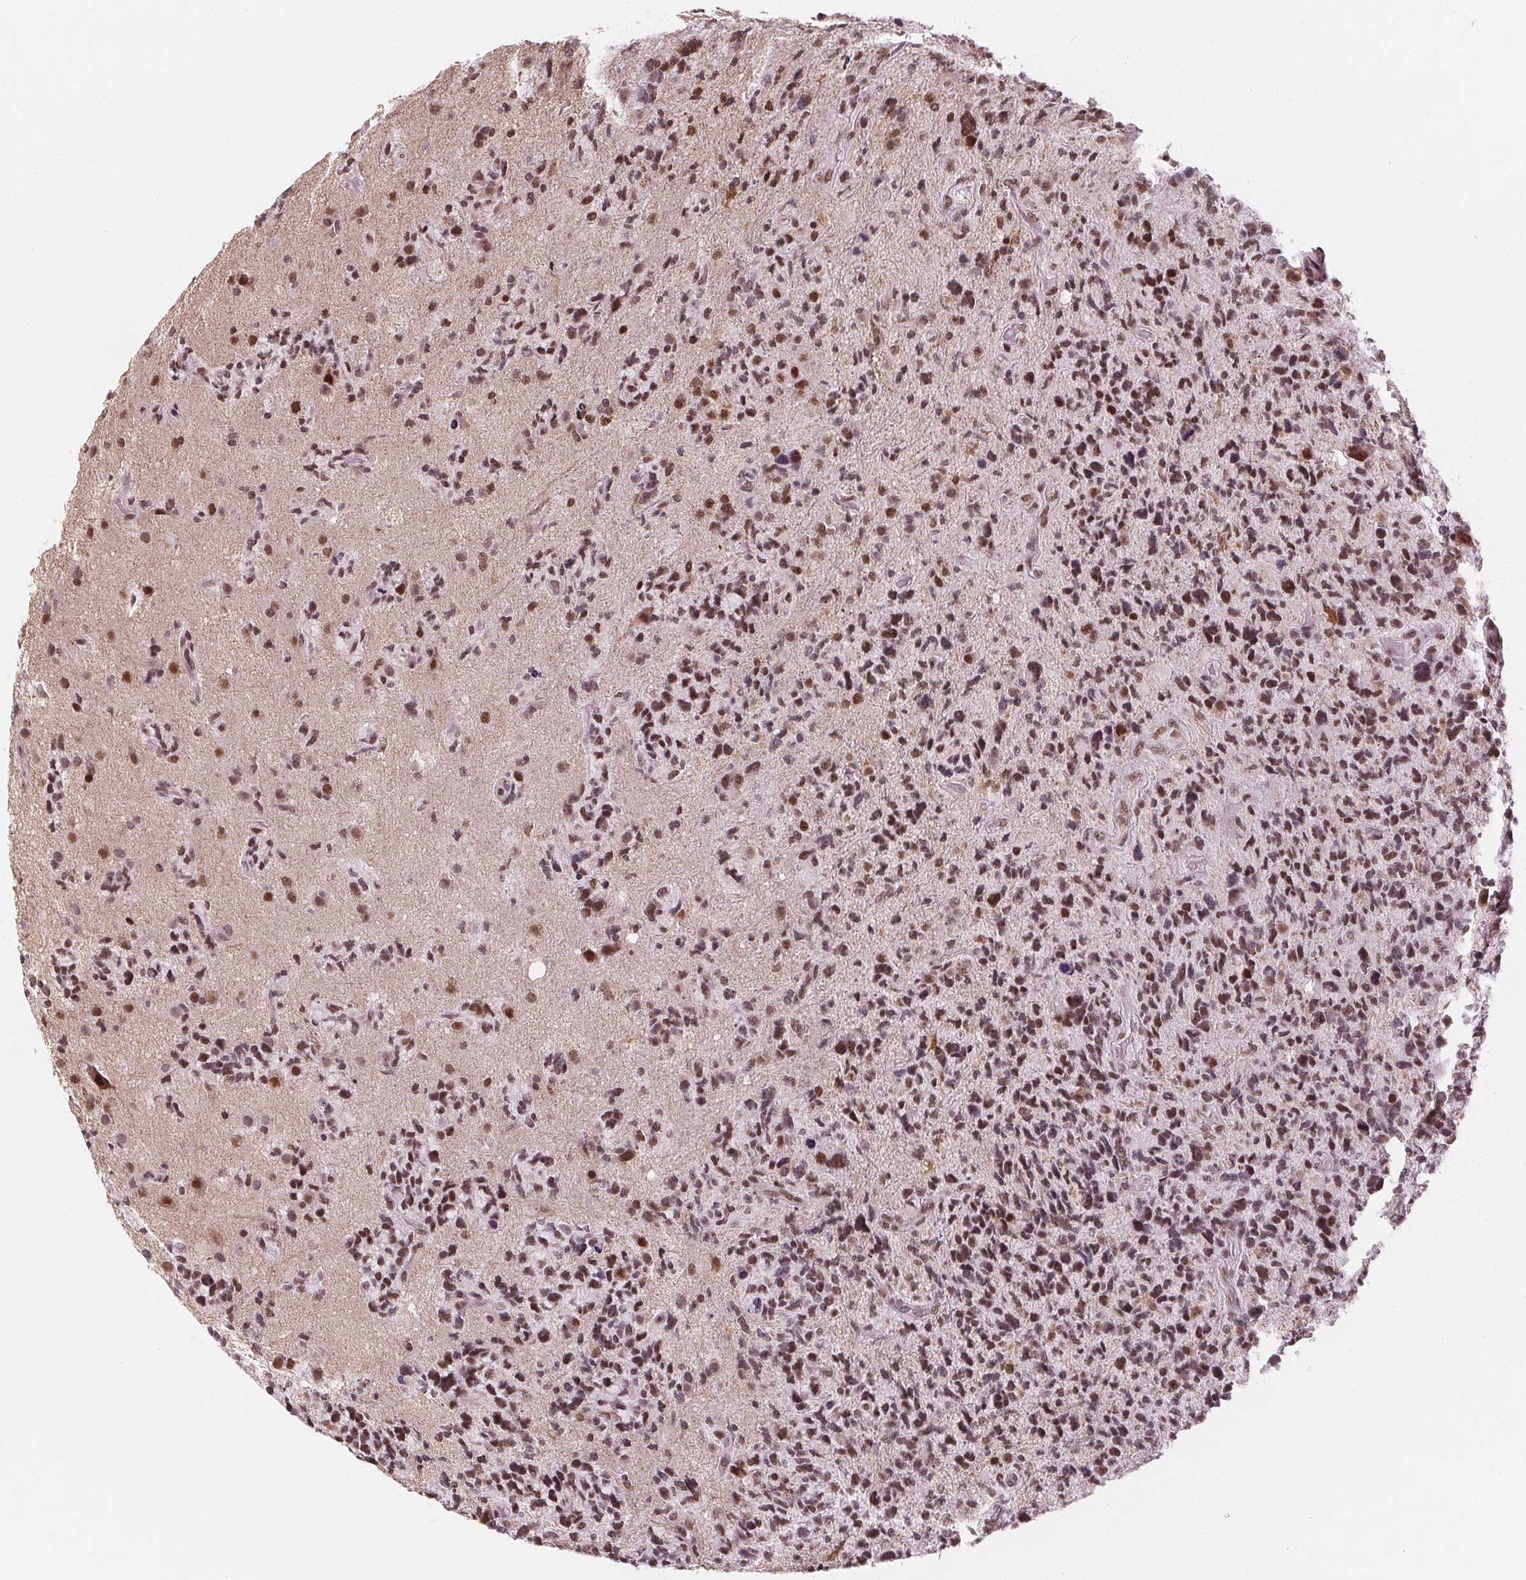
{"staining": {"intensity": "moderate", "quantity": "25%-75%", "location": "nuclear"}, "tissue": "glioma", "cell_type": "Tumor cells", "image_type": "cancer", "snomed": [{"axis": "morphology", "description": "Glioma, malignant, High grade"}, {"axis": "topography", "description": "Brain"}], "caption": "Immunohistochemical staining of human malignant glioma (high-grade) displays medium levels of moderate nuclear protein staining in about 25%-75% of tumor cells. The staining was performed using DAB (3,3'-diaminobenzidine) to visualize the protein expression in brown, while the nuclei were stained in blue with hematoxylin (Magnification: 20x).", "gene": "DPM2", "patient": {"sex": "female", "age": 71}}